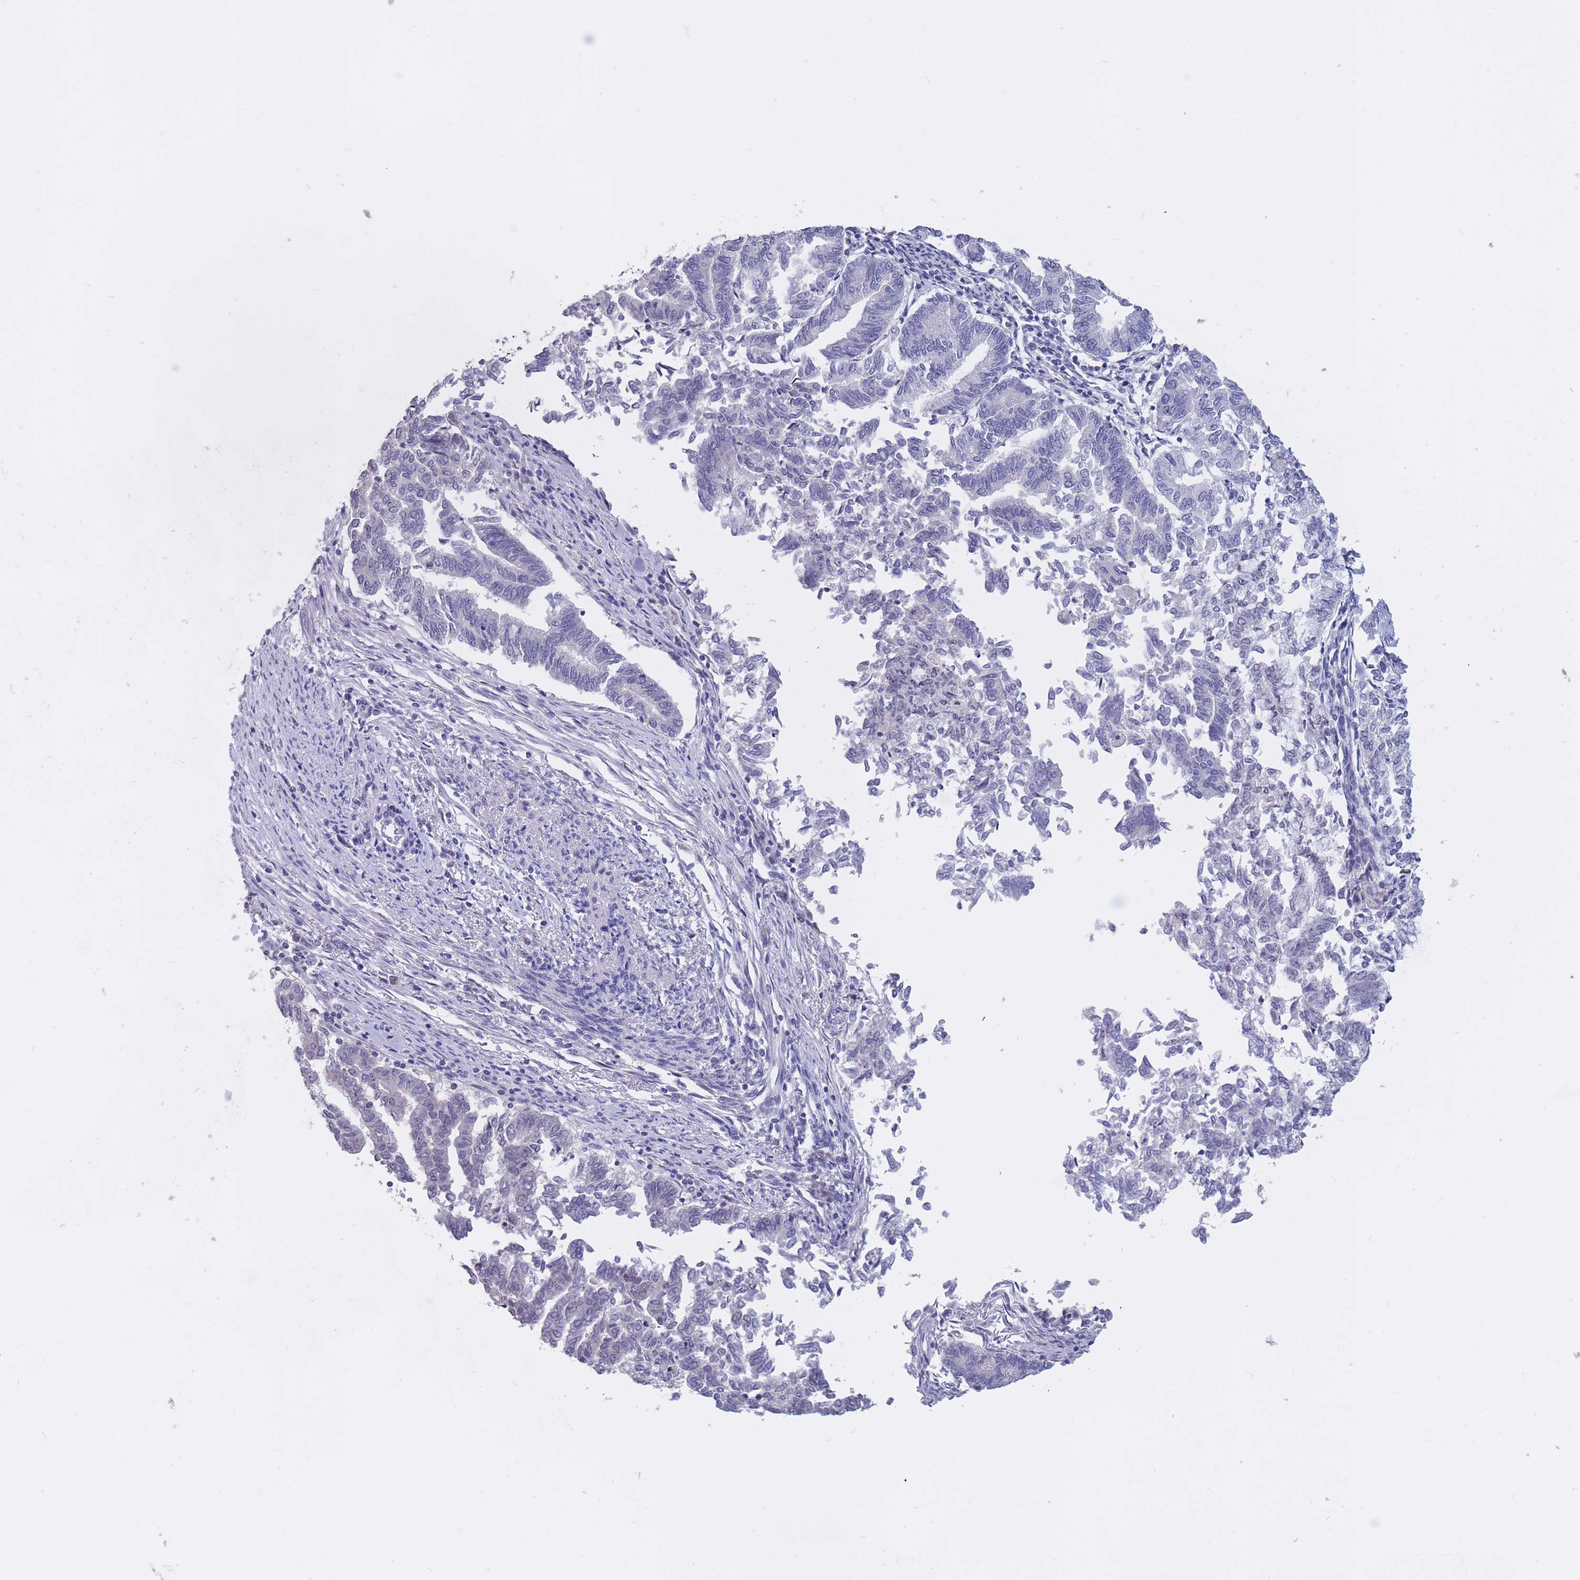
{"staining": {"intensity": "negative", "quantity": "none", "location": "none"}, "tissue": "endometrial cancer", "cell_type": "Tumor cells", "image_type": "cancer", "snomed": [{"axis": "morphology", "description": "Adenocarcinoma, NOS"}, {"axis": "topography", "description": "Endometrium"}], "caption": "High magnification brightfield microscopy of endometrial cancer (adenocarcinoma) stained with DAB (brown) and counterstained with hematoxylin (blue): tumor cells show no significant staining. The staining was performed using DAB (3,3'-diaminobenzidine) to visualize the protein expression in brown, while the nuclei were stained in blue with hematoxylin (Magnification: 20x).", "gene": "BOP1", "patient": {"sex": "female", "age": 79}}